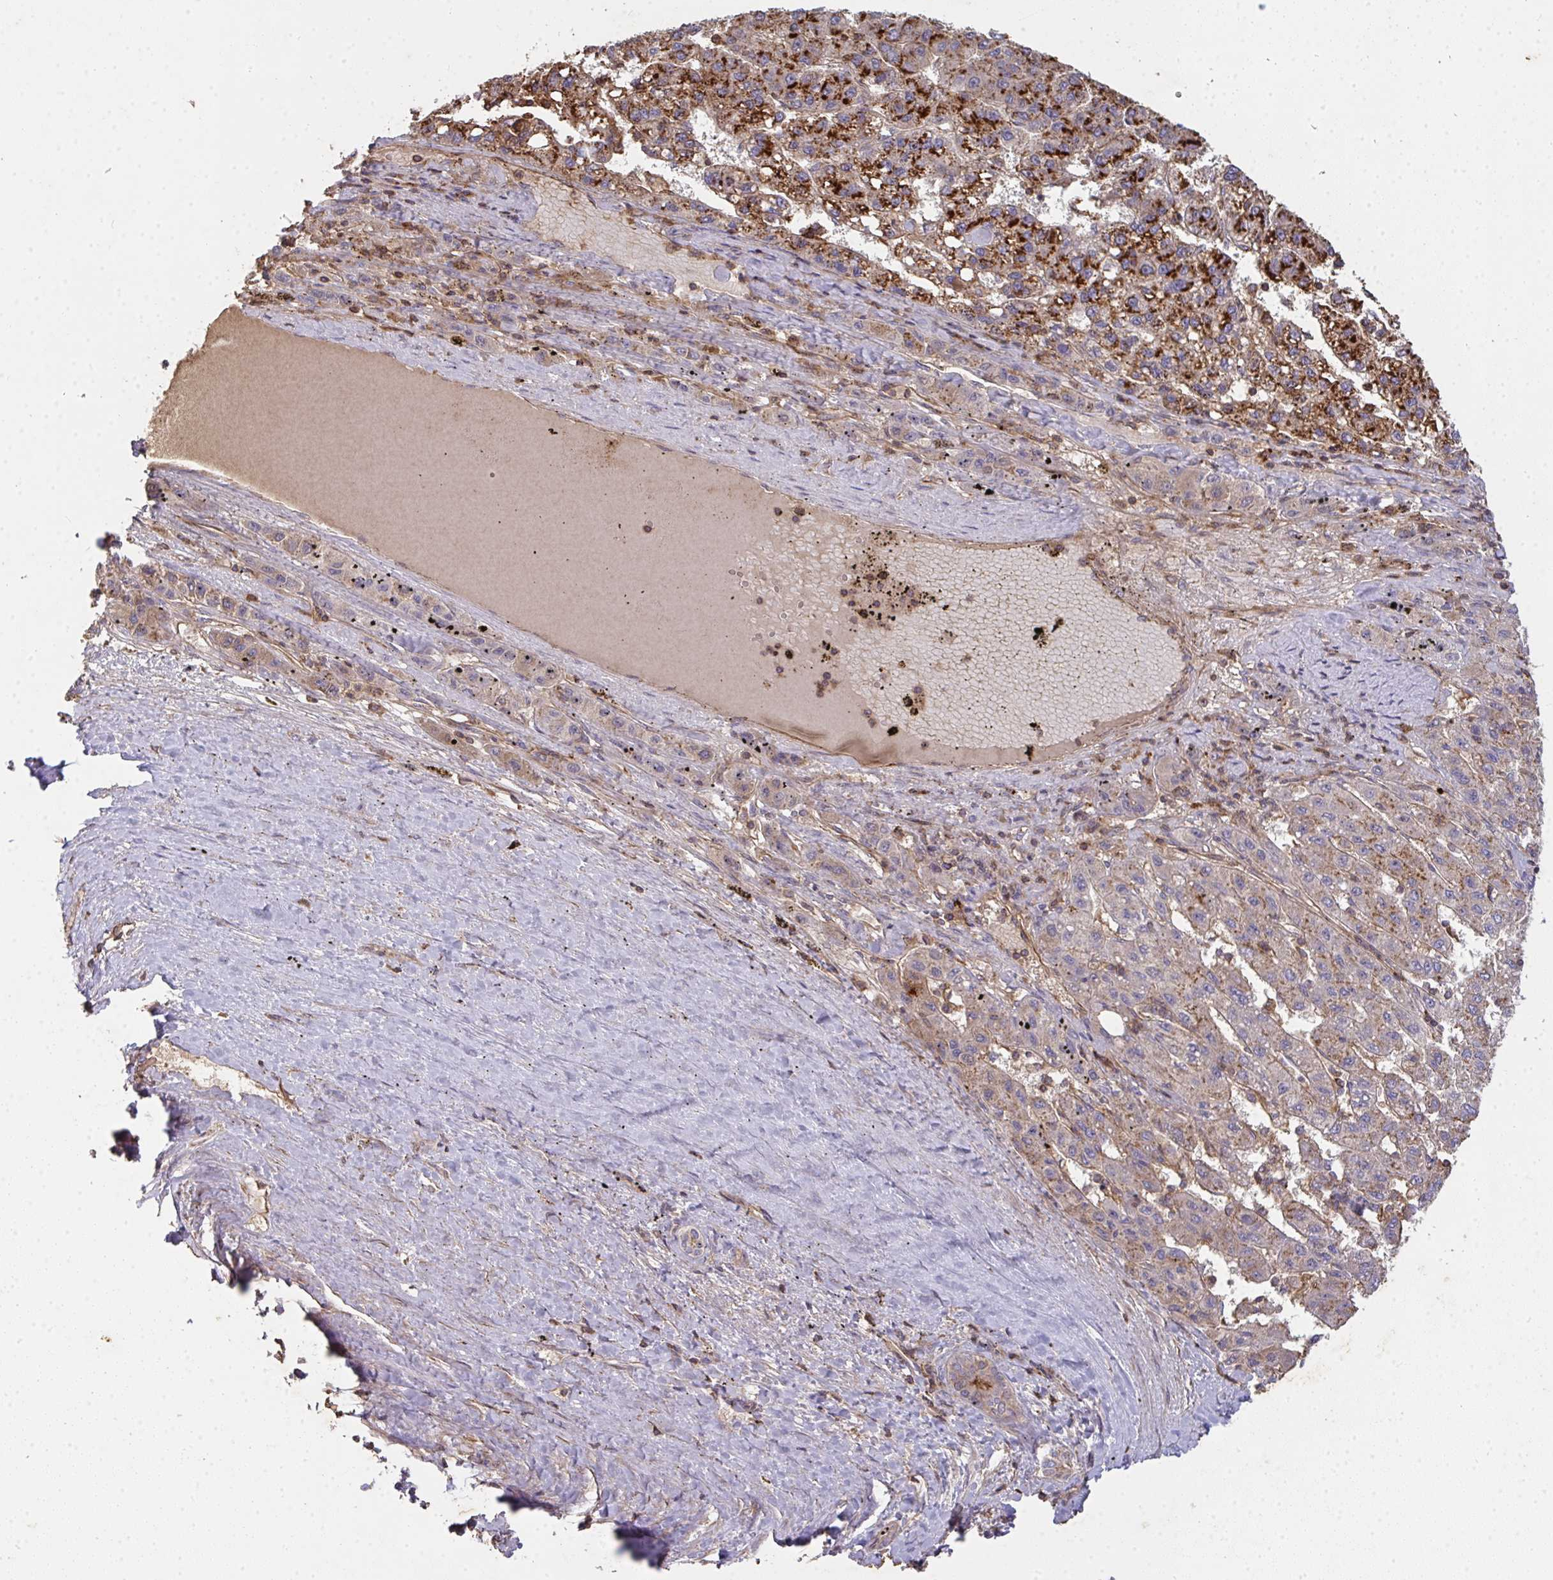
{"staining": {"intensity": "strong", "quantity": ">75%", "location": "cytoplasmic/membranous"}, "tissue": "liver cancer", "cell_type": "Tumor cells", "image_type": "cancer", "snomed": [{"axis": "morphology", "description": "Carcinoma, Hepatocellular, NOS"}, {"axis": "topography", "description": "Liver"}], "caption": "Brown immunohistochemical staining in human liver cancer displays strong cytoplasmic/membranous expression in about >75% of tumor cells. (brown staining indicates protein expression, while blue staining denotes nuclei).", "gene": "TNMD", "patient": {"sex": "female", "age": 82}}